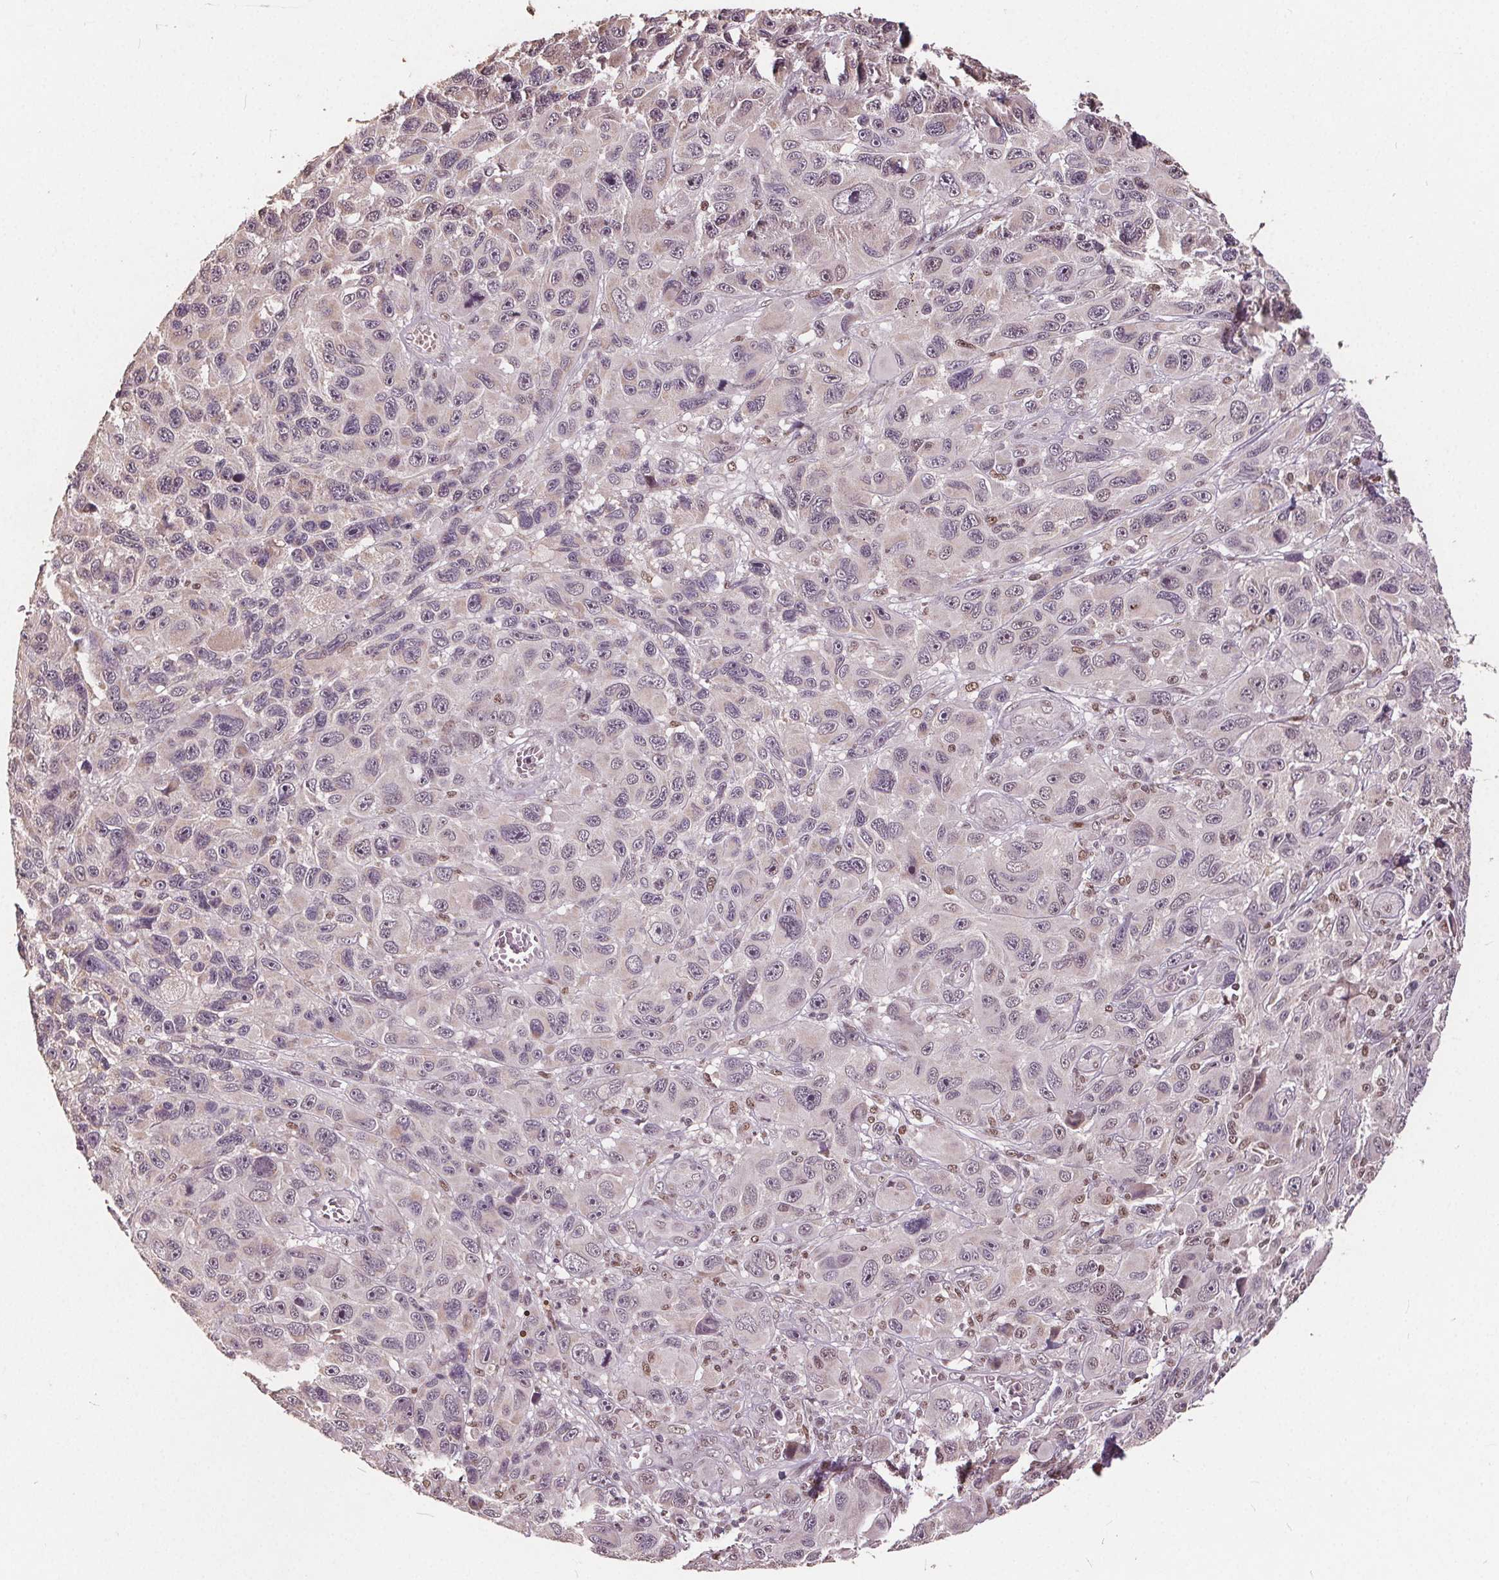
{"staining": {"intensity": "weak", "quantity": "<25%", "location": "nuclear"}, "tissue": "melanoma", "cell_type": "Tumor cells", "image_type": "cancer", "snomed": [{"axis": "morphology", "description": "Malignant melanoma, NOS"}, {"axis": "topography", "description": "Skin"}], "caption": "A high-resolution photomicrograph shows immunohistochemistry (IHC) staining of malignant melanoma, which reveals no significant staining in tumor cells. The staining was performed using DAB (3,3'-diaminobenzidine) to visualize the protein expression in brown, while the nuclei were stained in blue with hematoxylin (Magnification: 20x).", "gene": "DNMT3B", "patient": {"sex": "male", "age": 53}}